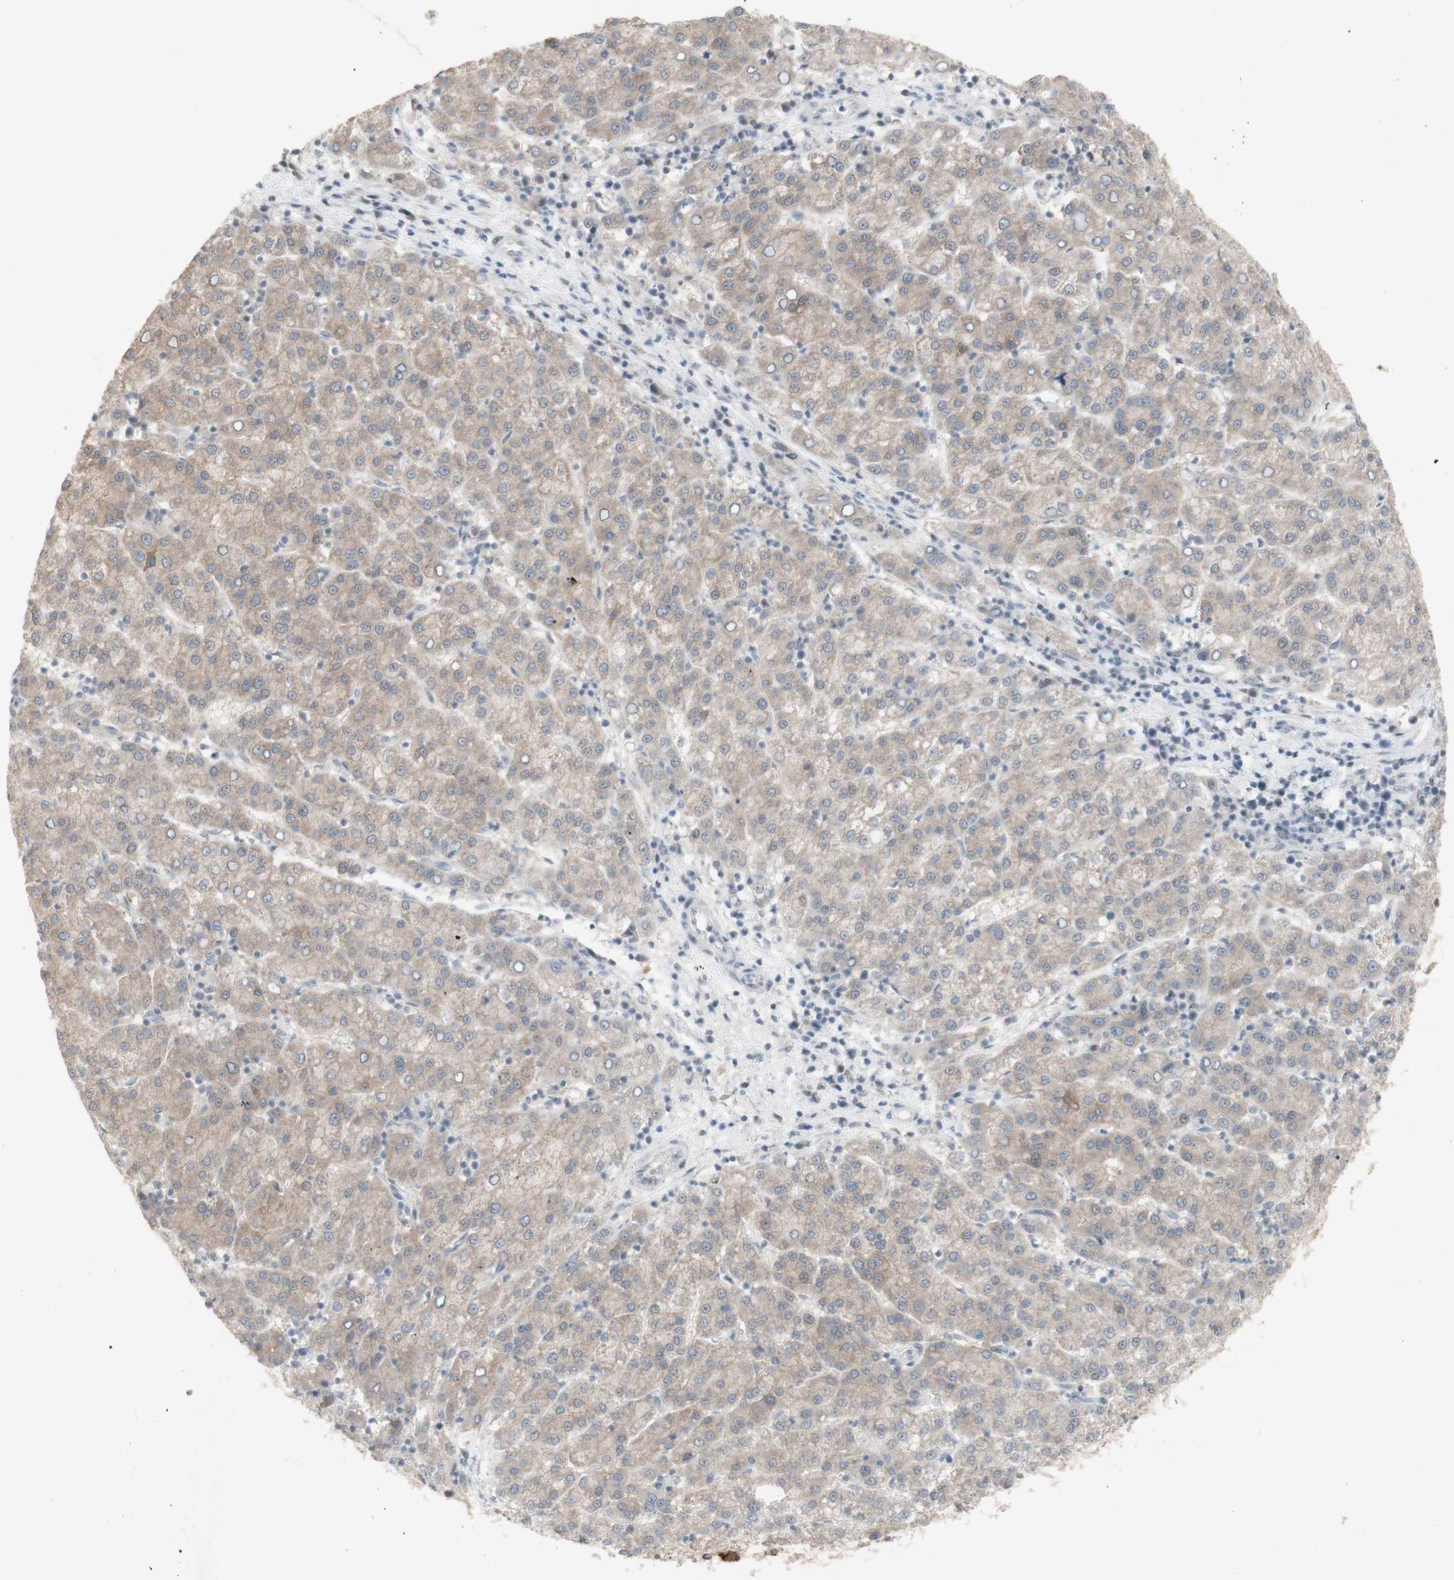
{"staining": {"intensity": "weak", "quantity": ">75%", "location": "cytoplasmic/membranous"}, "tissue": "liver cancer", "cell_type": "Tumor cells", "image_type": "cancer", "snomed": [{"axis": "morphology", "description": "Carcinoma, Hepatocellular, NOS"}, {"axis": "topography", "description": "Liver"}], "caption": "Immunohistochemistry (IHC) micrograph of neoplastic tissue: human hepatocellular carcinoma (liver) stained using IHC shows low levels of weak protein expression localized specifically in the cytoplasmic/membranous of tumor cells, appearing as a cytoplasmic/membranous brown color.", "gene": "C1orf116", "patient": {"sex": "female", "age": 58}}